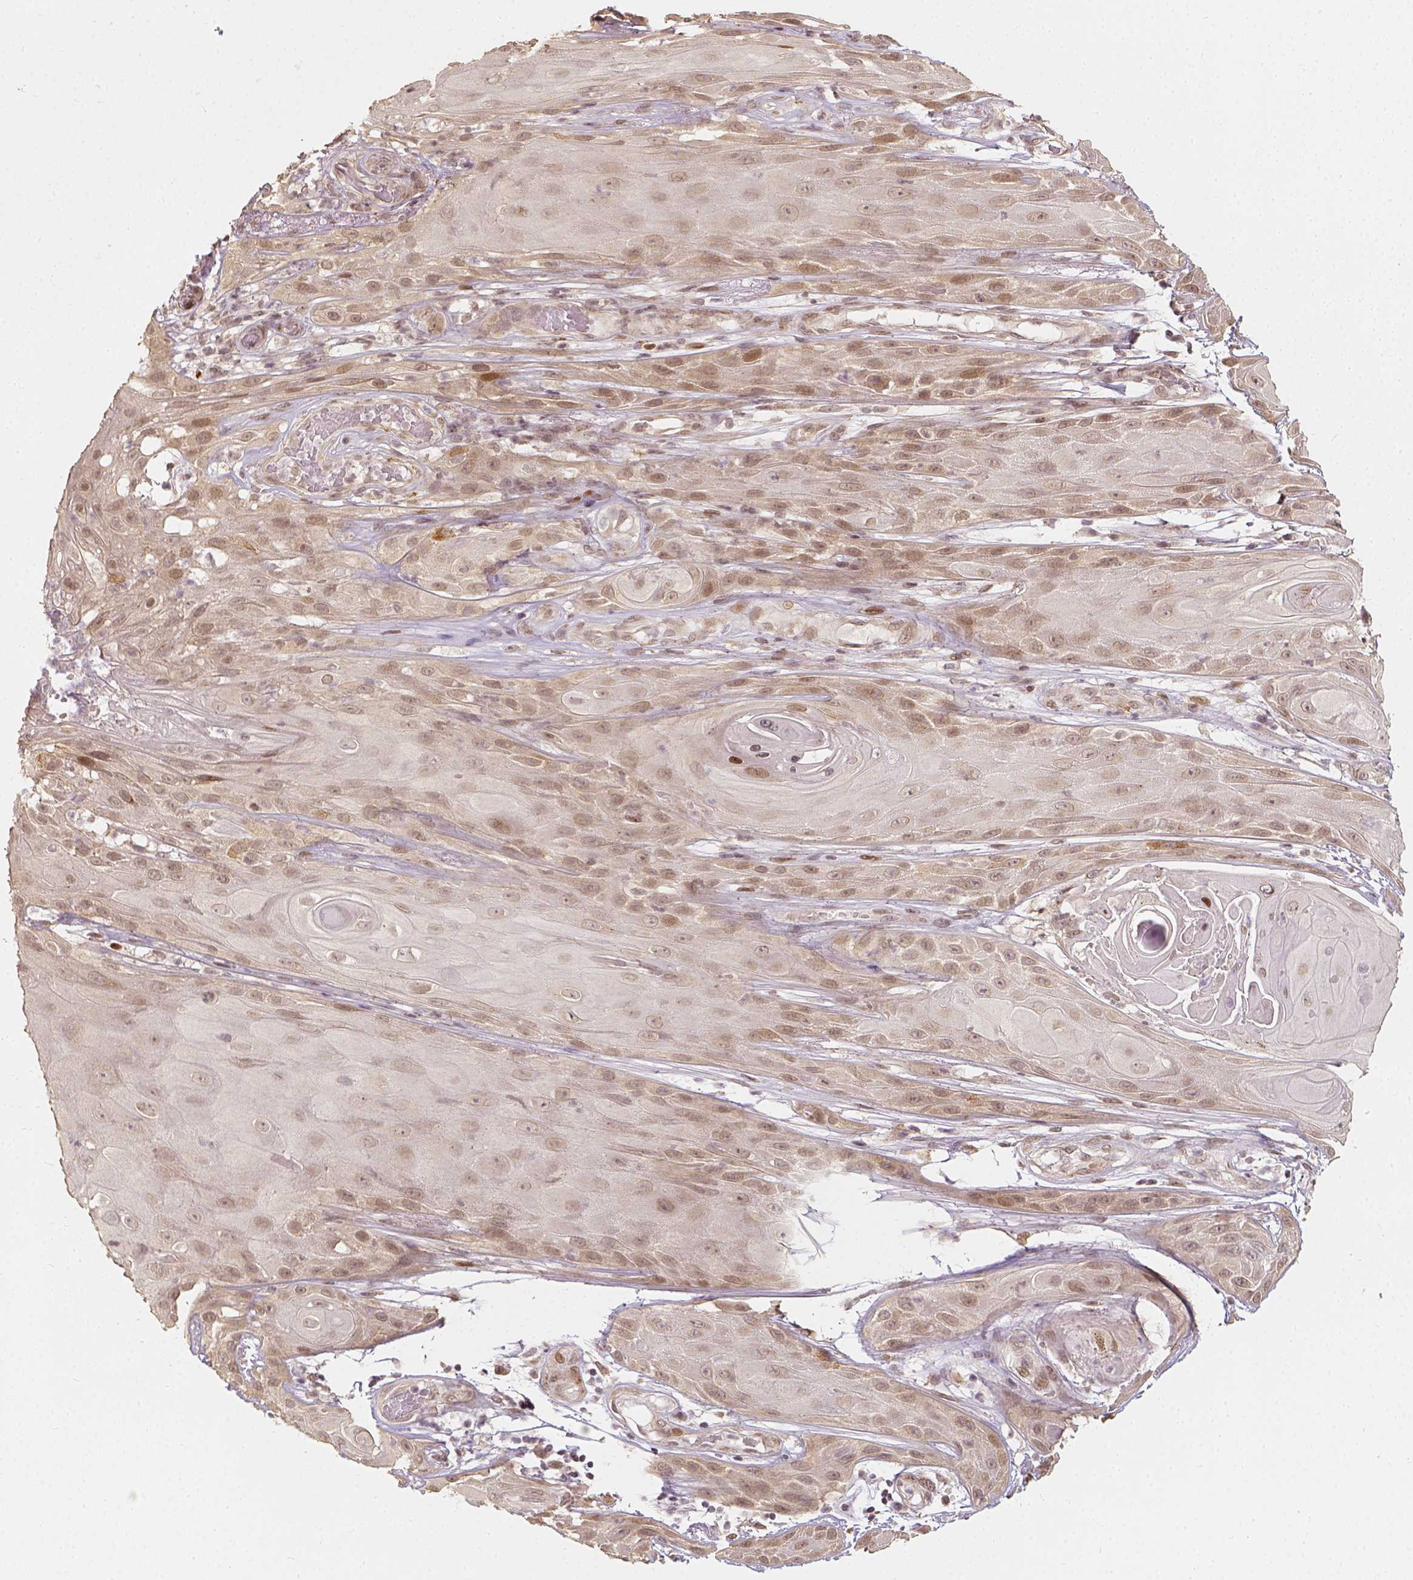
{"staining": {"intensity": "weak", "quantity": ">75%", "location": "nuclear"}, "tissue": "skin cancer", "cell_type": "Tumor cells", "image_type": "cancer", "snomed": [{"axis": "morphology", "description": "Squamous cell carcinoma, NOS"}, {"axis": "topography", "description": "Skin"}], "caption": "A brown stain labels weak nuclear expression of a protein in human skin cancer (squamous cell carcinoma) tumor cells. The staining was performed using DAB (3,3'-diaminobenzidine), with brown indicating positive protein expression. Nuclei are stained blue with hematoxylin.", "gene": "ZMAT3", "patient": {"sex": "male", "age": 62}}